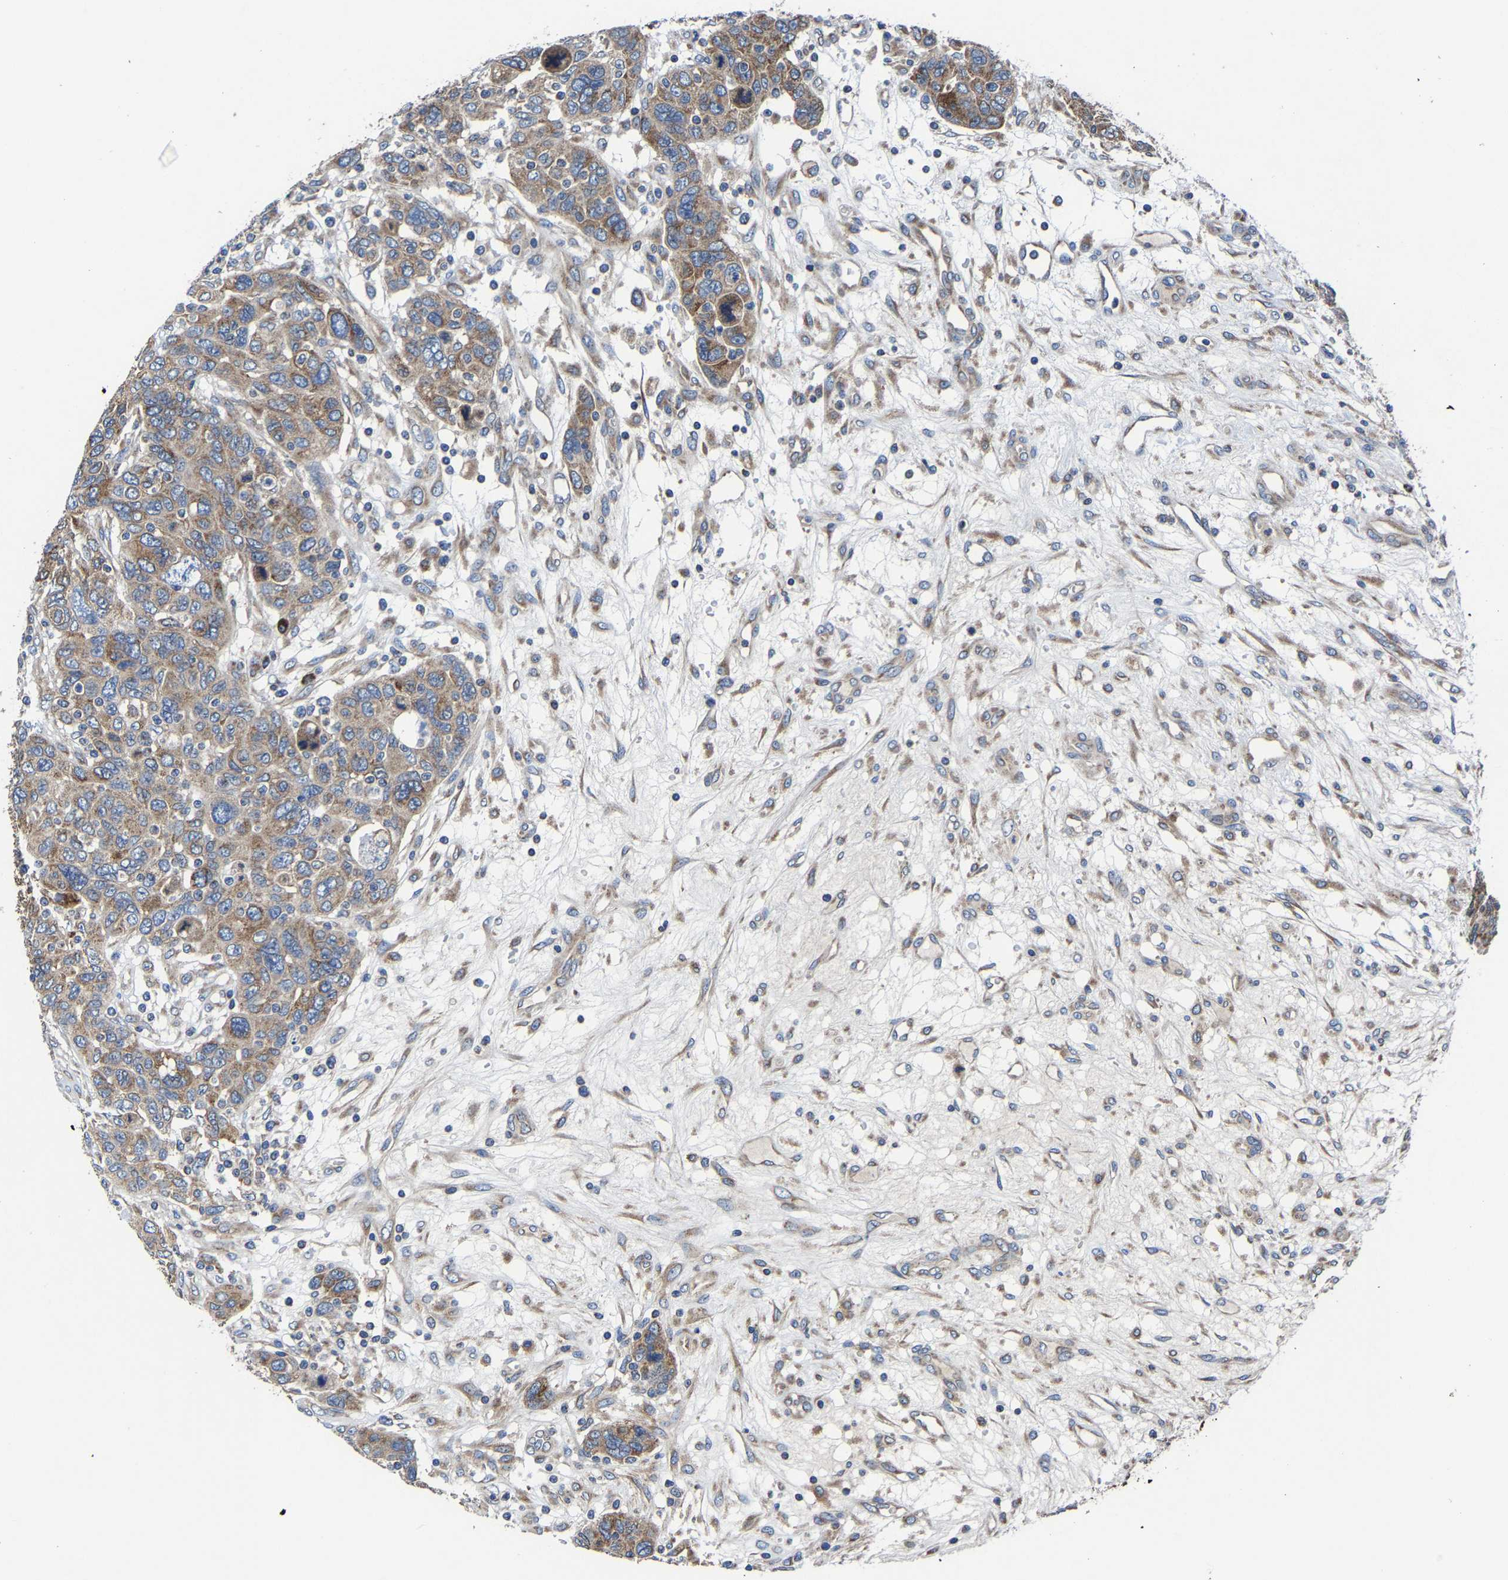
{"staining": {"intensity": "moderate", "quantity": ">75%", "location": "cytoplasmic/membranous"}, "tissue": "breast cancer", "cell_type": "Tumor cells", "image_type": "cancer", "snomed": [{"axis": "morphology", "description": "Duct carcinoma"}, {"axis": "topography", "description": "Breast"}], "caption": "The immunohistochemical stain shows moderate cytoplasmic/membranous positivity in tumor cells of breast cancer tissue.", "gene": "EBAG9", "patient": {"sex": "female", "age": 37}}